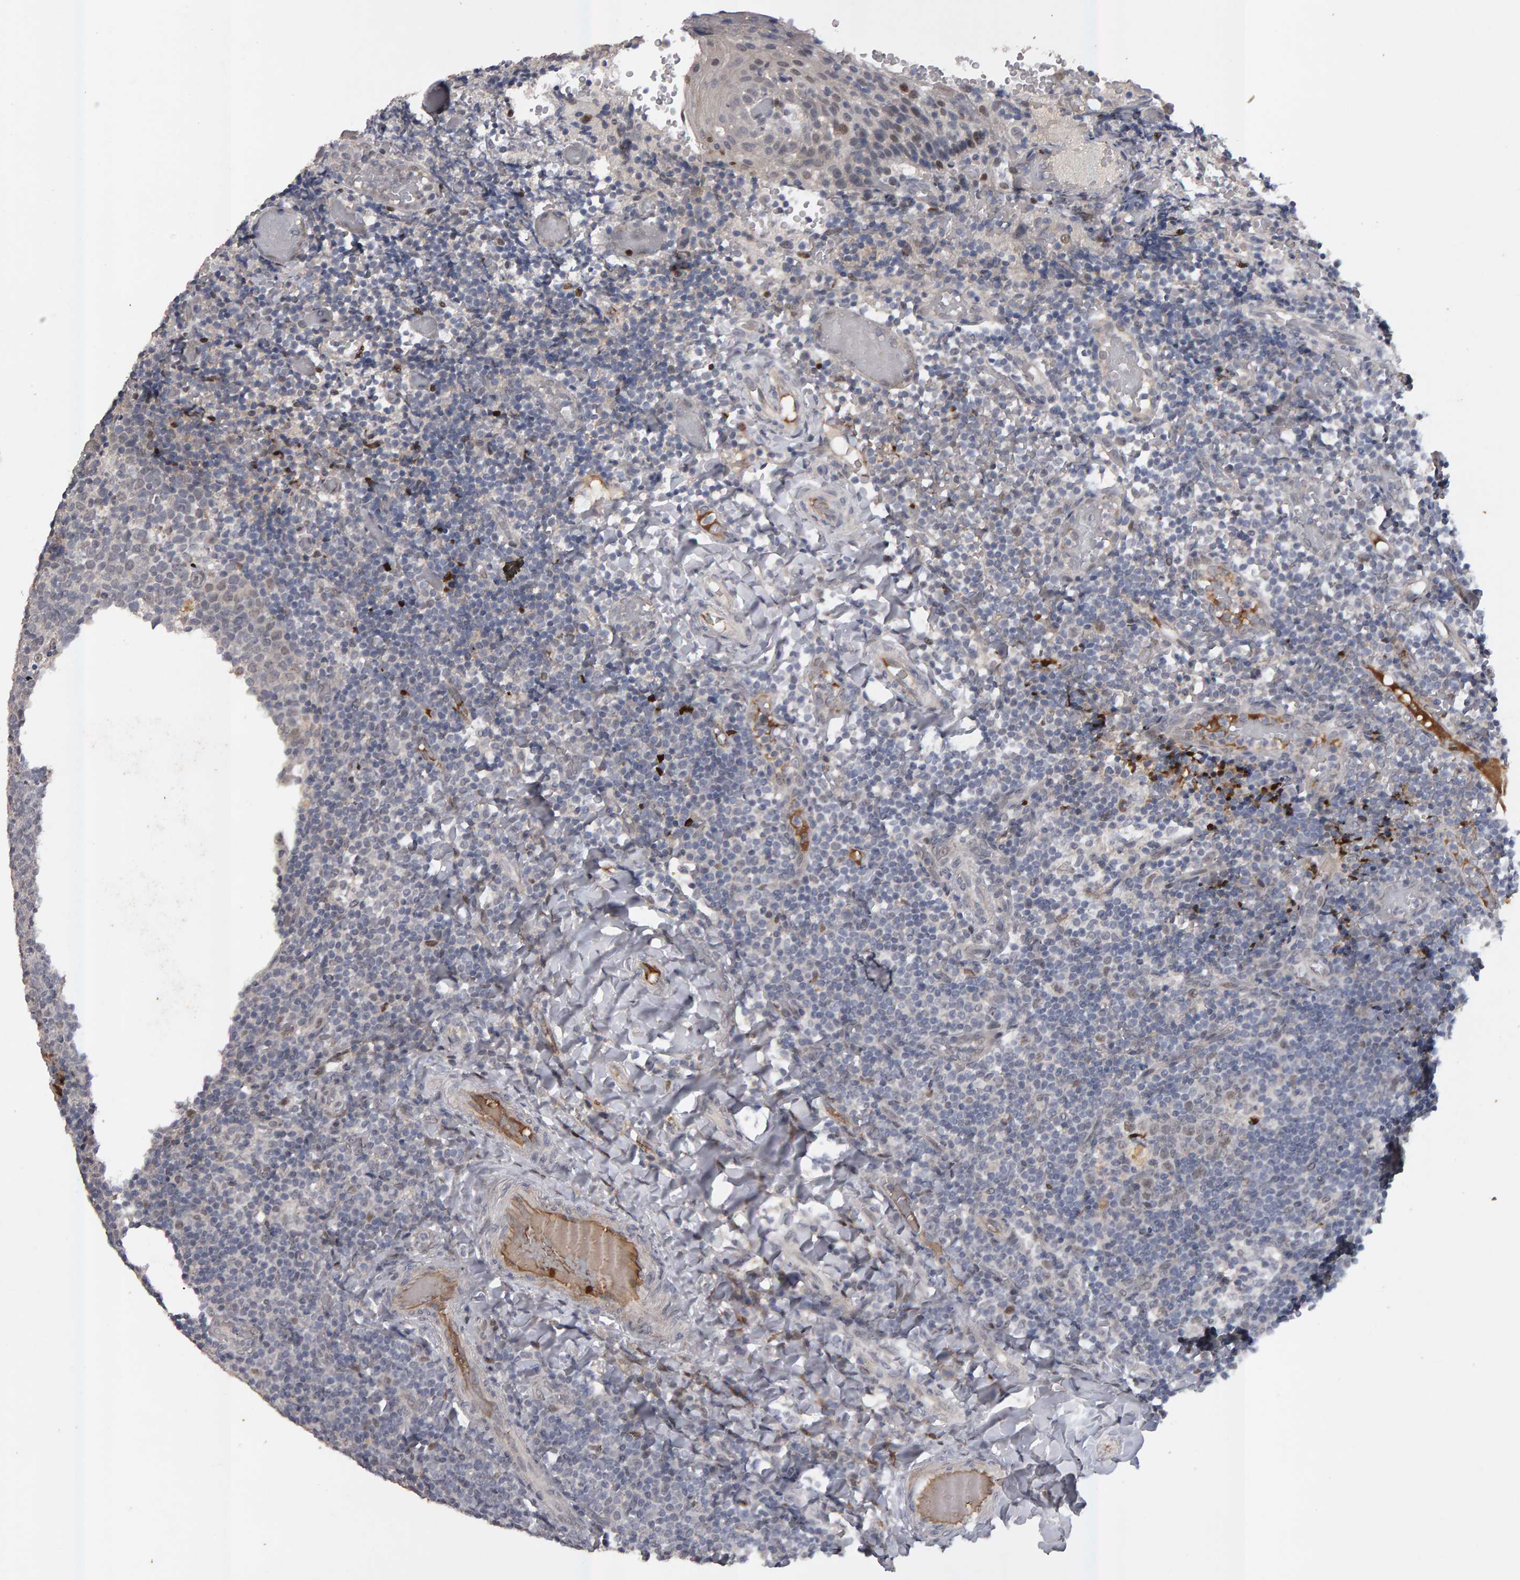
{"staining": {"intensity": "weak", "quantity": "<25%", "location": "nuclear"}, "tissue": "tonsil", "cell_type": "Germinal center cells", "image_type": "normal", "snomed": [{"axis": "morphology", "description": "Normal tissue, NOS"}, {"axis": "topography", "description": "Tonsil"}], "caption": "An immunohistochemistry micrograph of unremarkable tonsil is shown. There is no staining in germinal center cells of tonsil. (Stains: DAB (3,3'-diaminobenzidine) immunohistochemistry (IHC) with hematoxylin counter stain, Microscopy: brightfield microscopy at high magnification).", "gene": "IPO8", "patient": {"sex": "female", "age": 19}}